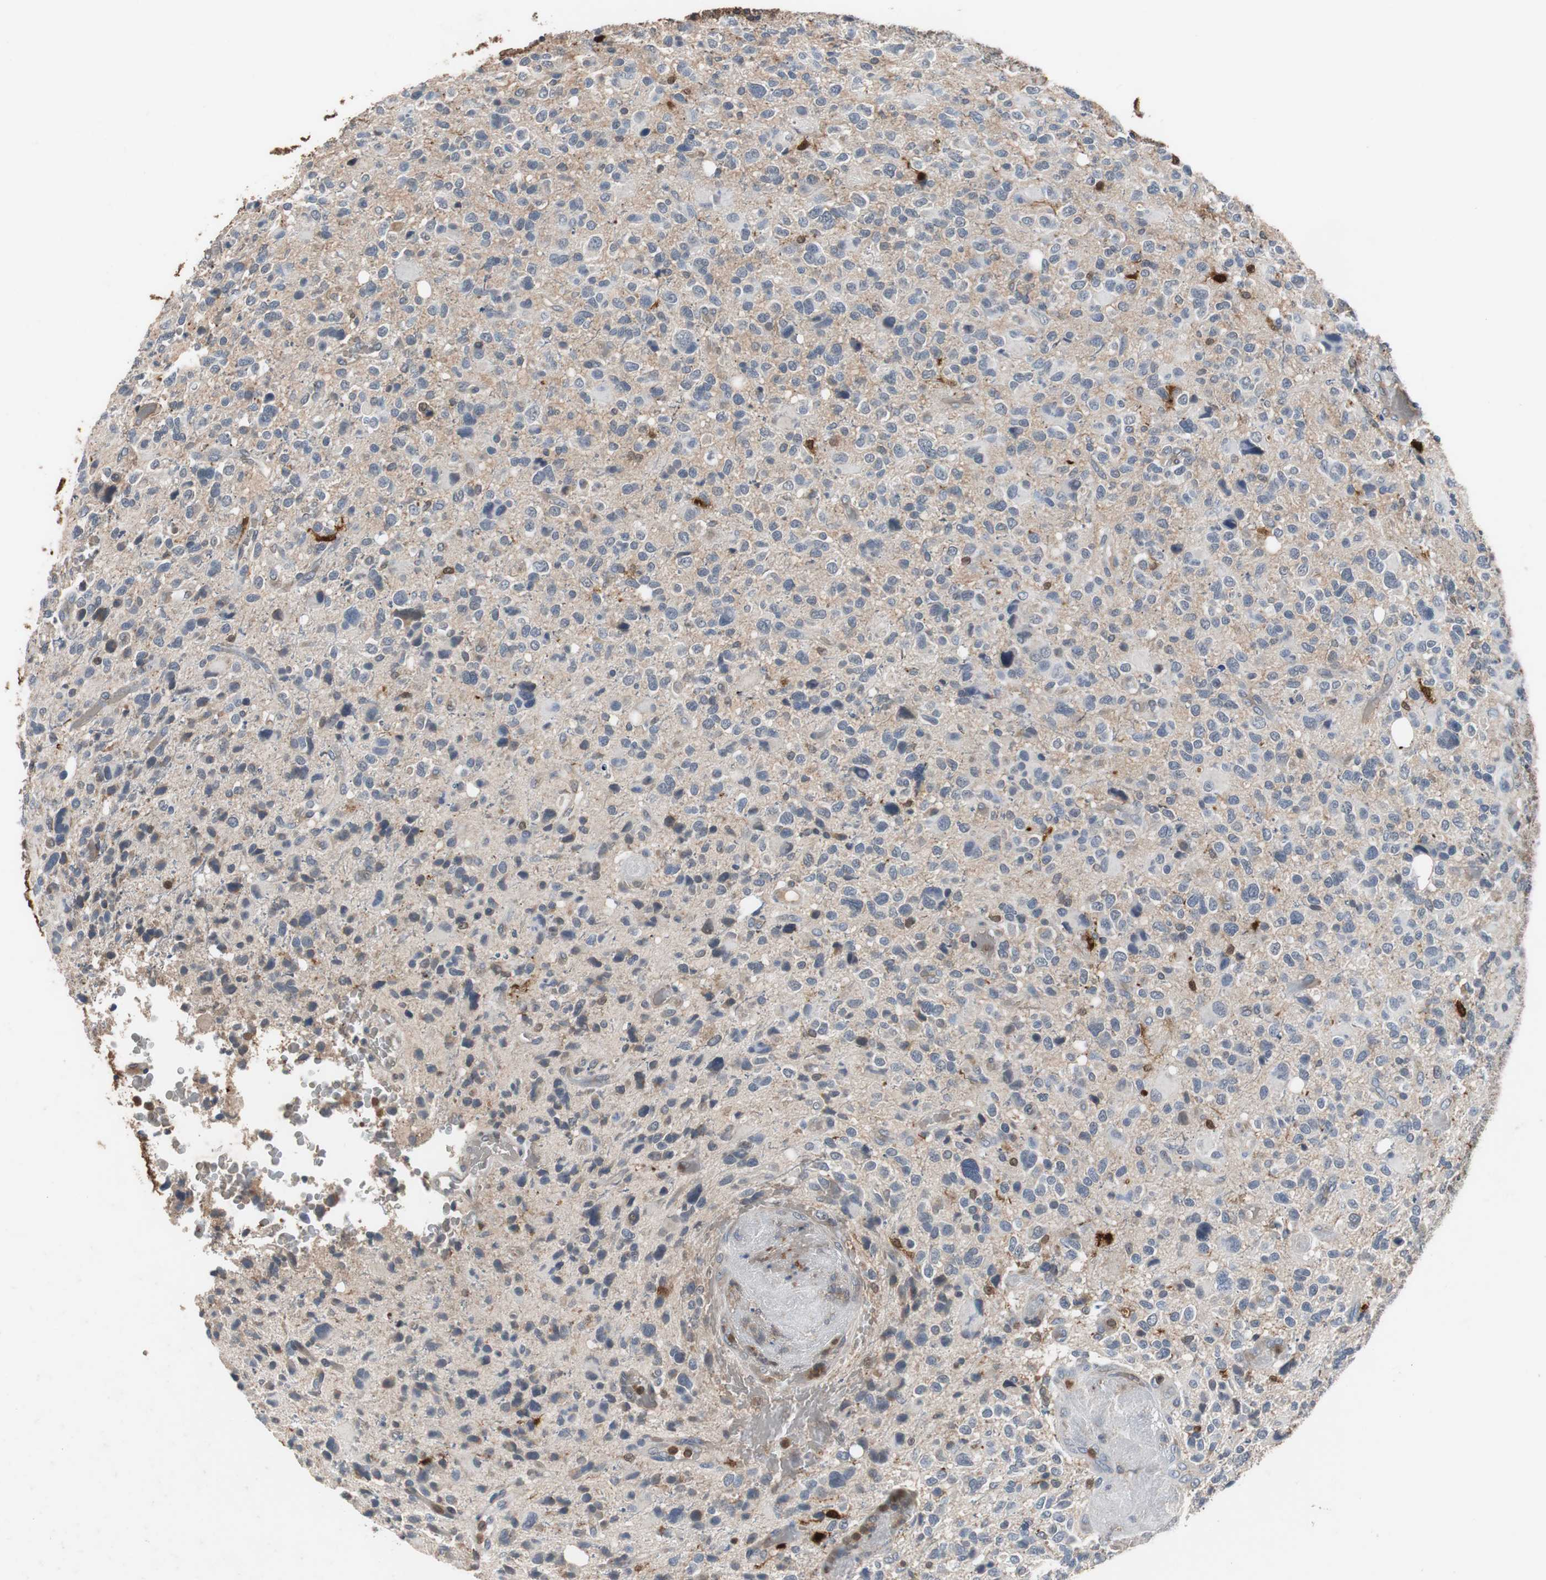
{"staining": {"intensity": "weak", "quantity": "25%-75%", "location": "cytoplasmic/membranous"}, "tissue": "glioma", "cell_type": "Tumor cells", "image_type": "cancer", "snomed": [{"axis": "morphology", "description": "Glioma, malignant, High grade"}, {"axis": "topography", "description": "Brain"}], "caption": "Immunohistochemistry (IHC) staining of malignant glioma (high-grade), which exhibits low levels of weak cytoplasmic/membranous positivity in approximately 25%-75% of tumor cells indicating weak cytoplasmic/membranous protein staining. The staining was performed using DAB (brown) for protein detection and nuclei were counterstained in hematoxylin (blue).", "gene": "CALB2", "patient": {"sex": "male", "age": 48}}